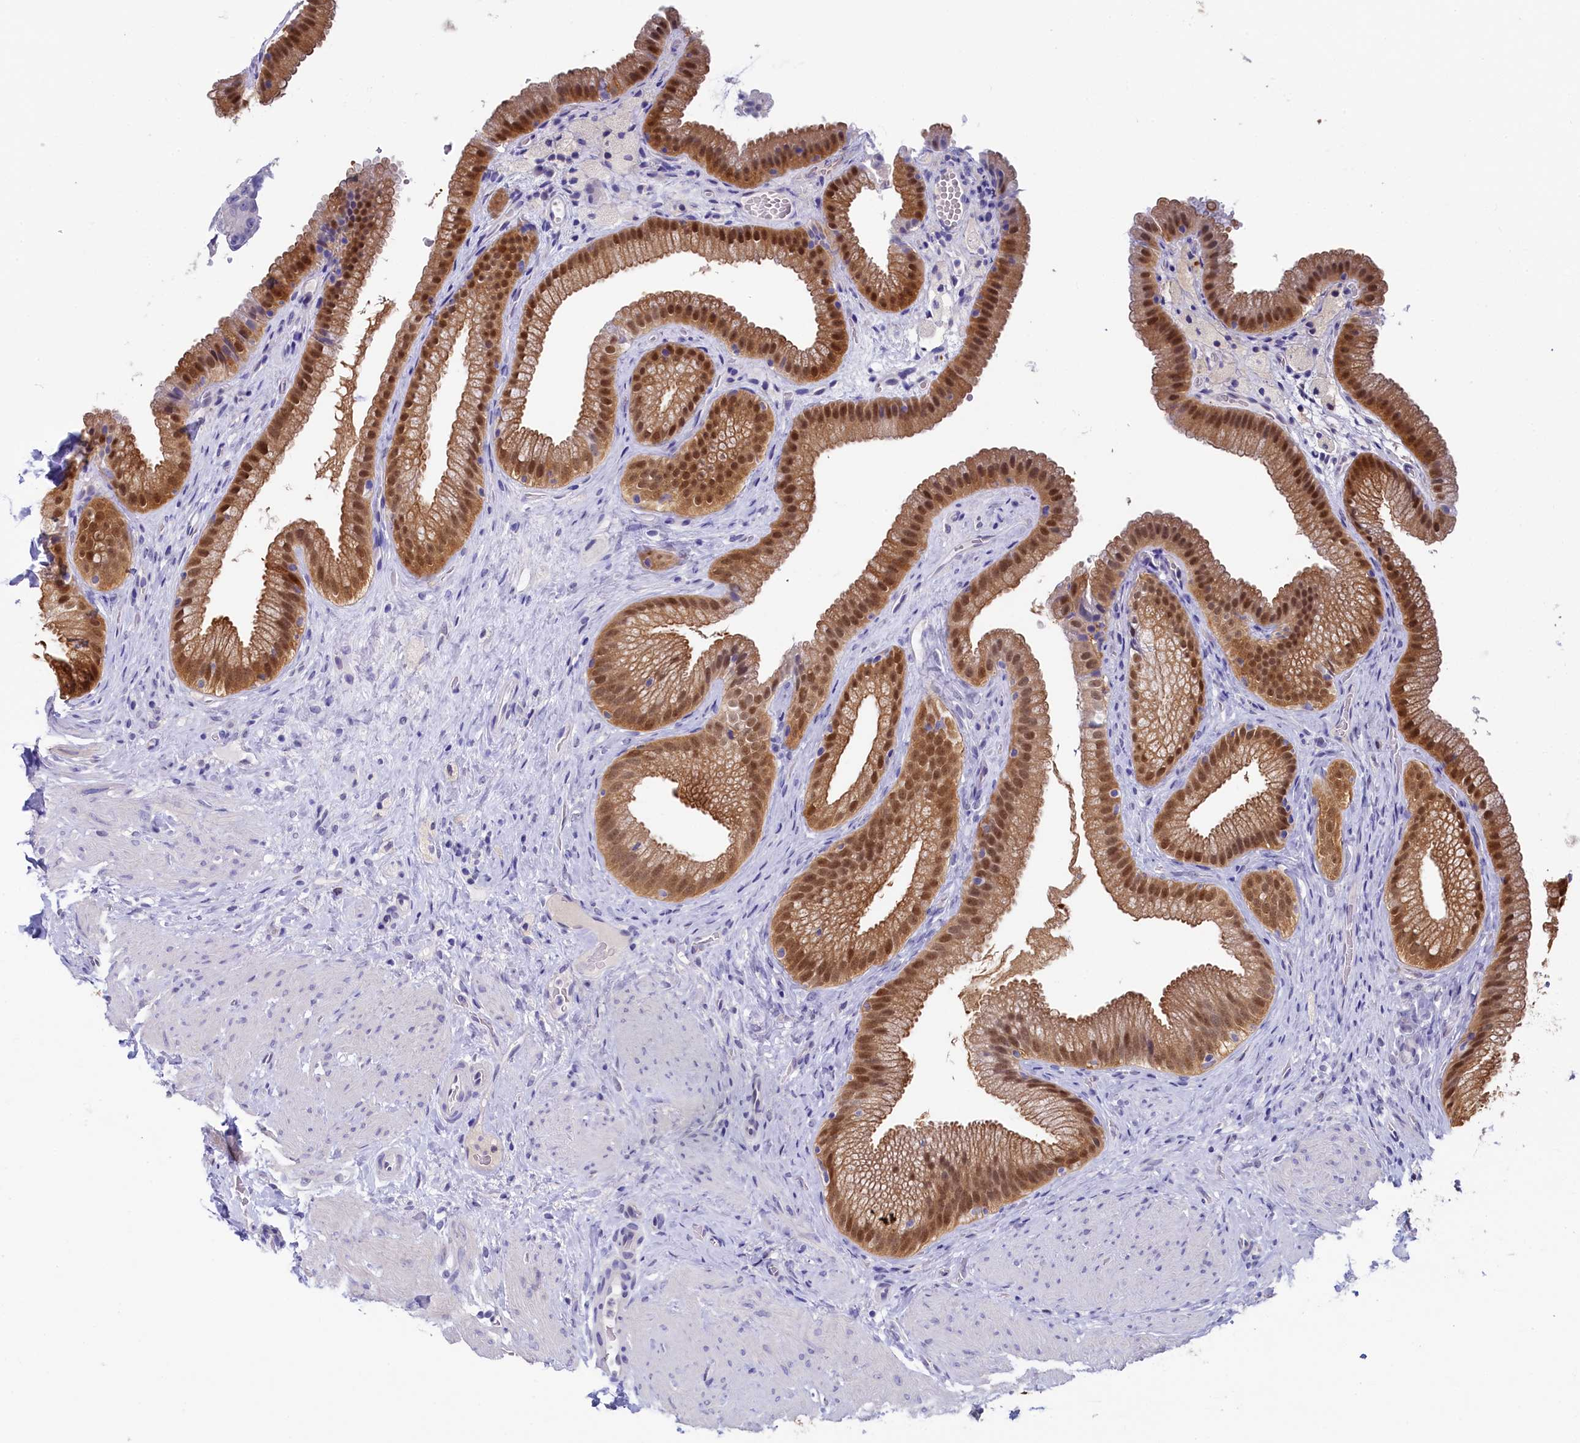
{"staining": {"intensity": "moderate", "quantity": ">75%", "location": "cytoplasmic/membranous,nuclear"}, "tissue": "gallbladder", "cell_type": "Glandular cells", "image_type": "normal", "snomed": [{"axis": "morphology", "description": "Normal tissue, NOS"}, {"axis": "morphology", "description": "Inflammation, NOS"}, {"axis": "topography", "description": "Gallbladder"}], "caption": "Gallbladder stained for a protein exhibits moderate cytoplasmic/membranous,nuclear positivity in glandular cells. The protein of interest is shown in brown color, while the nuclei are stained blue.", "gene": "C11orf54", "patient": {"sex": "male", "age": 51}}